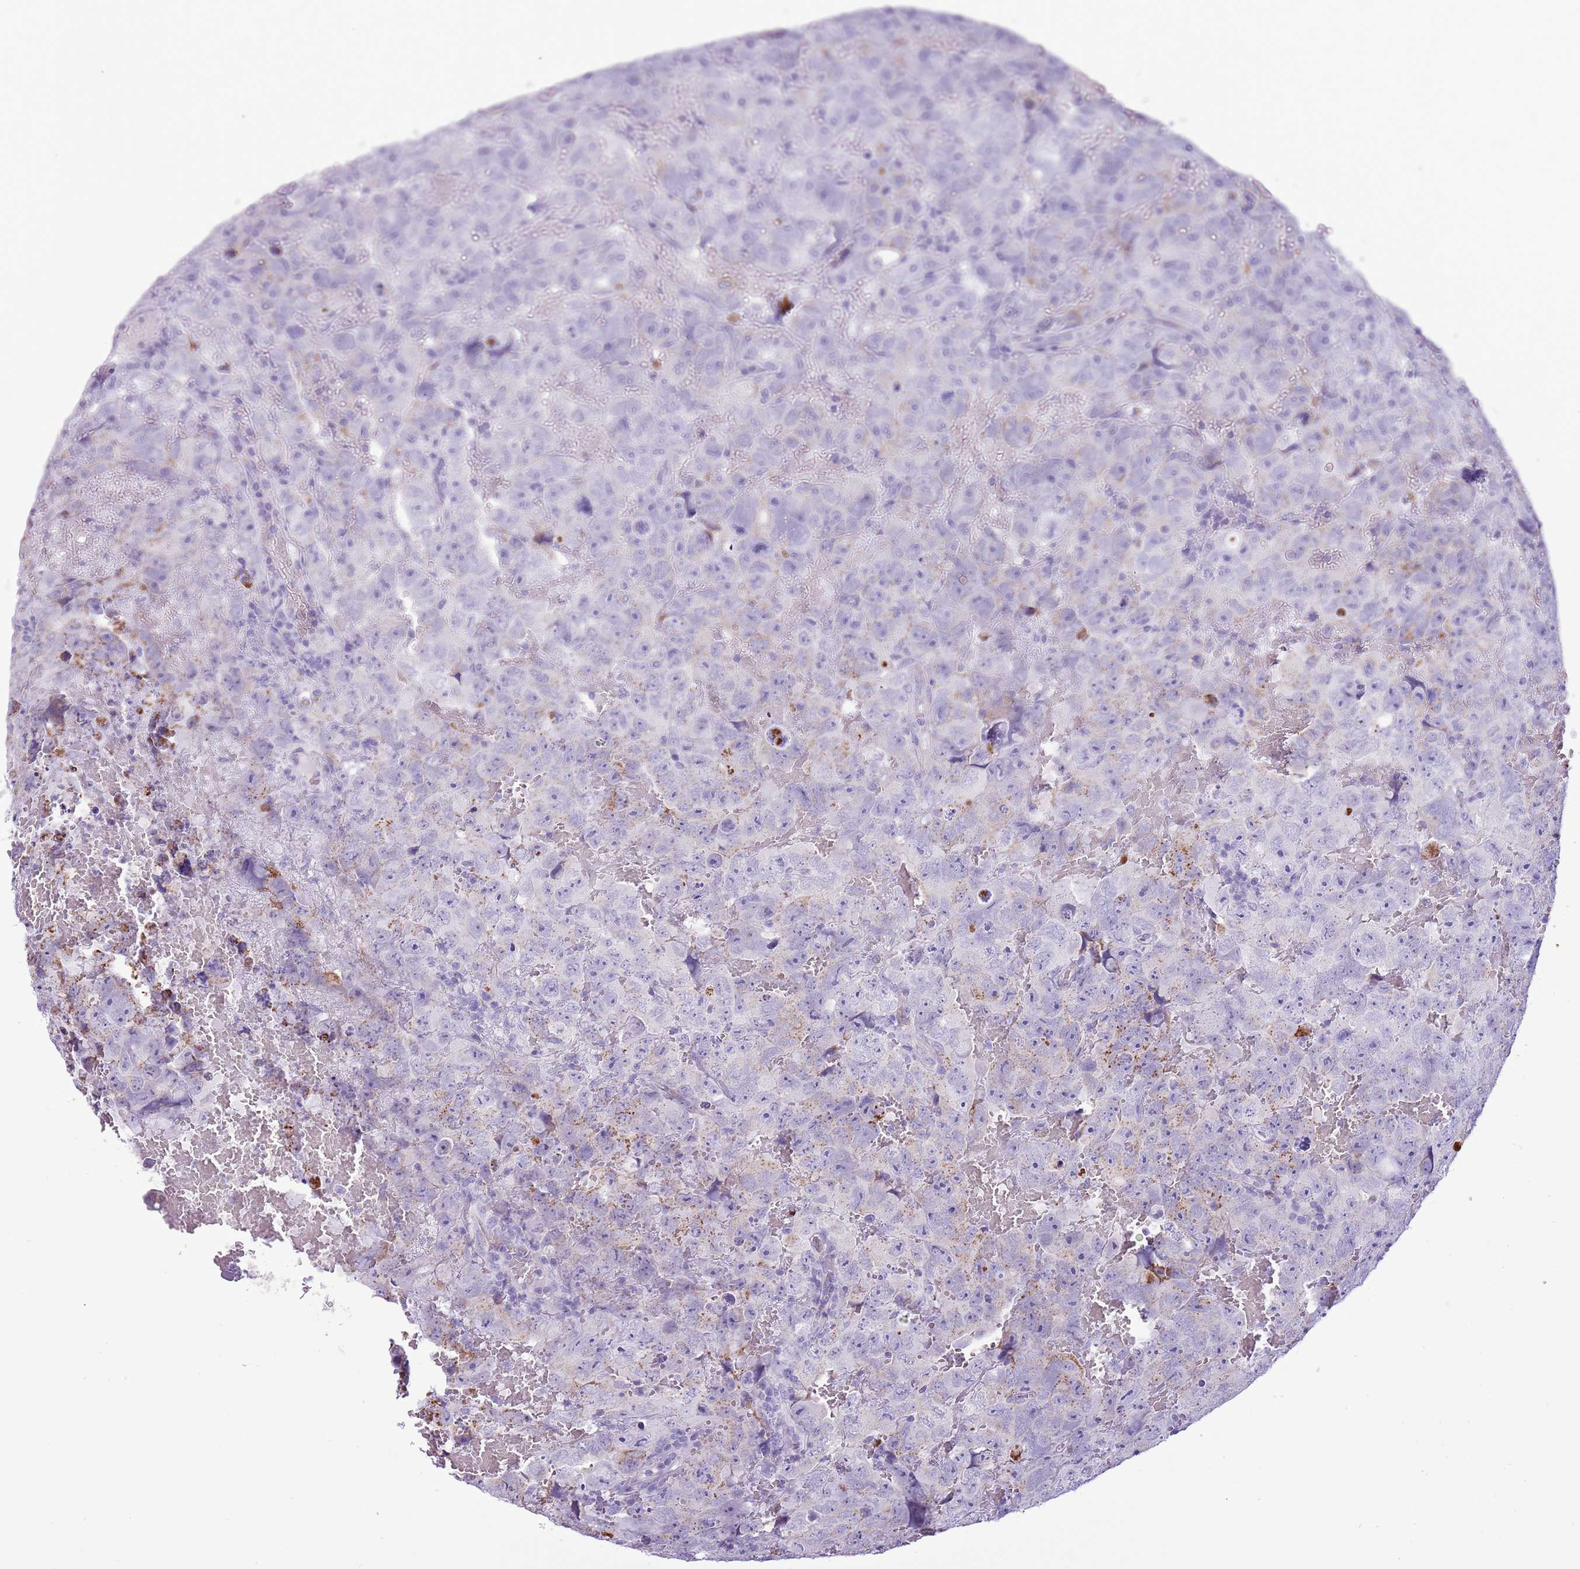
{"staining": {"intensity": "negative", "quantity": "none", "location": "none"}, "tissue": "testis cancer", "cell_type": "Tumor cells", "image_type": "cancer", "snomed": [{"axis": "morphology", "description": "Carcinoma, Embryonal, NOS"}, {"axis": "topography", "description": "Testis"}], "caption": "The micrograph demonstrates no staining of tumor cells in embryonal carcinoma (testis).", "gene": "SLC23A1", "patient": {"sex": "male", "age": 45}}